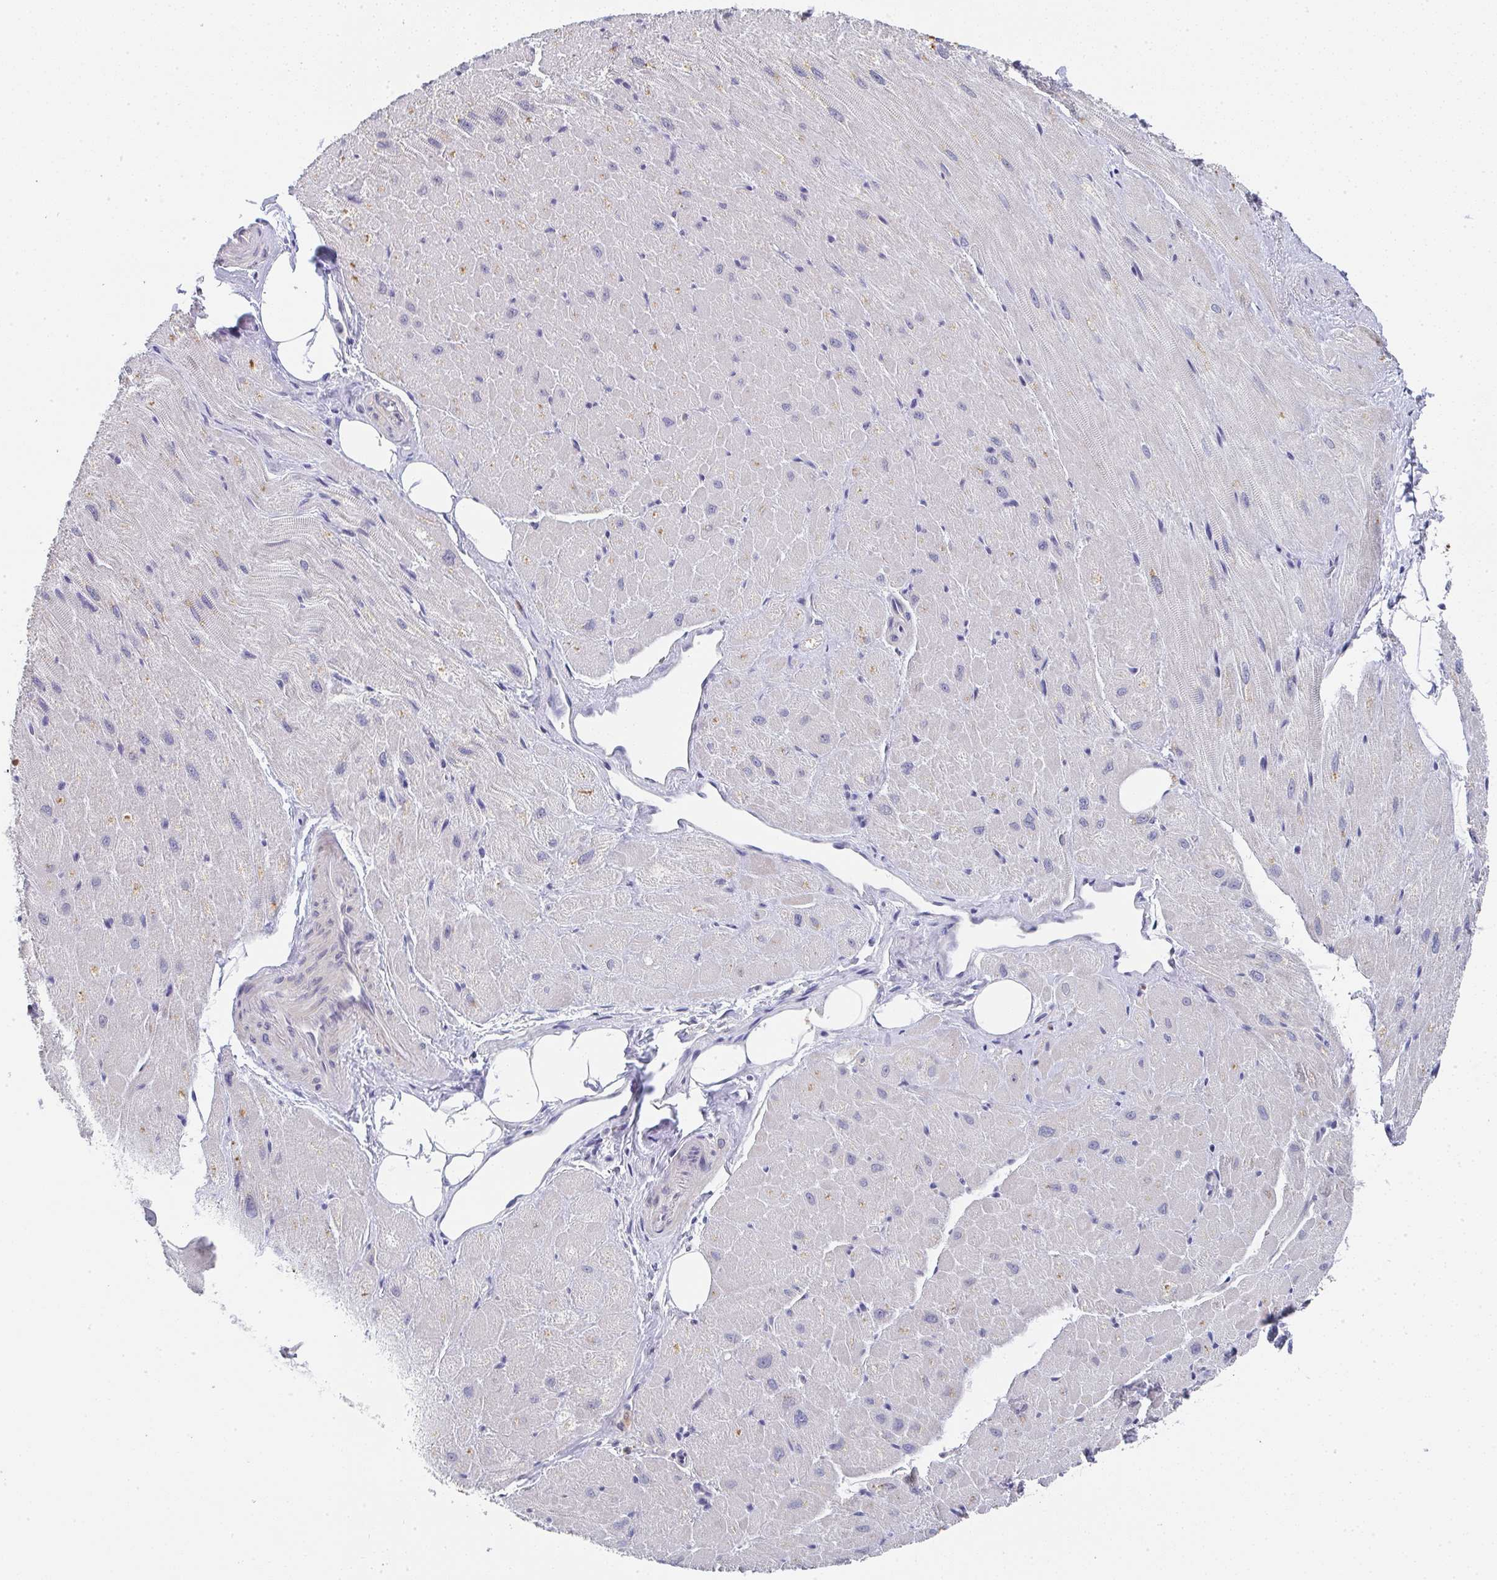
{"staining": {"intensity": "weak", "quantity": "25%-75%", "location": "cytoplasmic/membranous"}, "tissue": "heart muscle", "cell_type": "Cardiomyocytes", "image_type": "normal", "snomed": [{"axis": "morphology", "description": "Normal tissue, NOS"}, {"axis": "topography", "description": "Heart"}], "caption": "Heart muscle stained with immunohistochemistry exhibits weak cytoplasmic/membranous expression in approximately 25%-75% of cardiomyocytes.", "gene": "NCF1", "patient": {"sex": "male", "age": 62}}